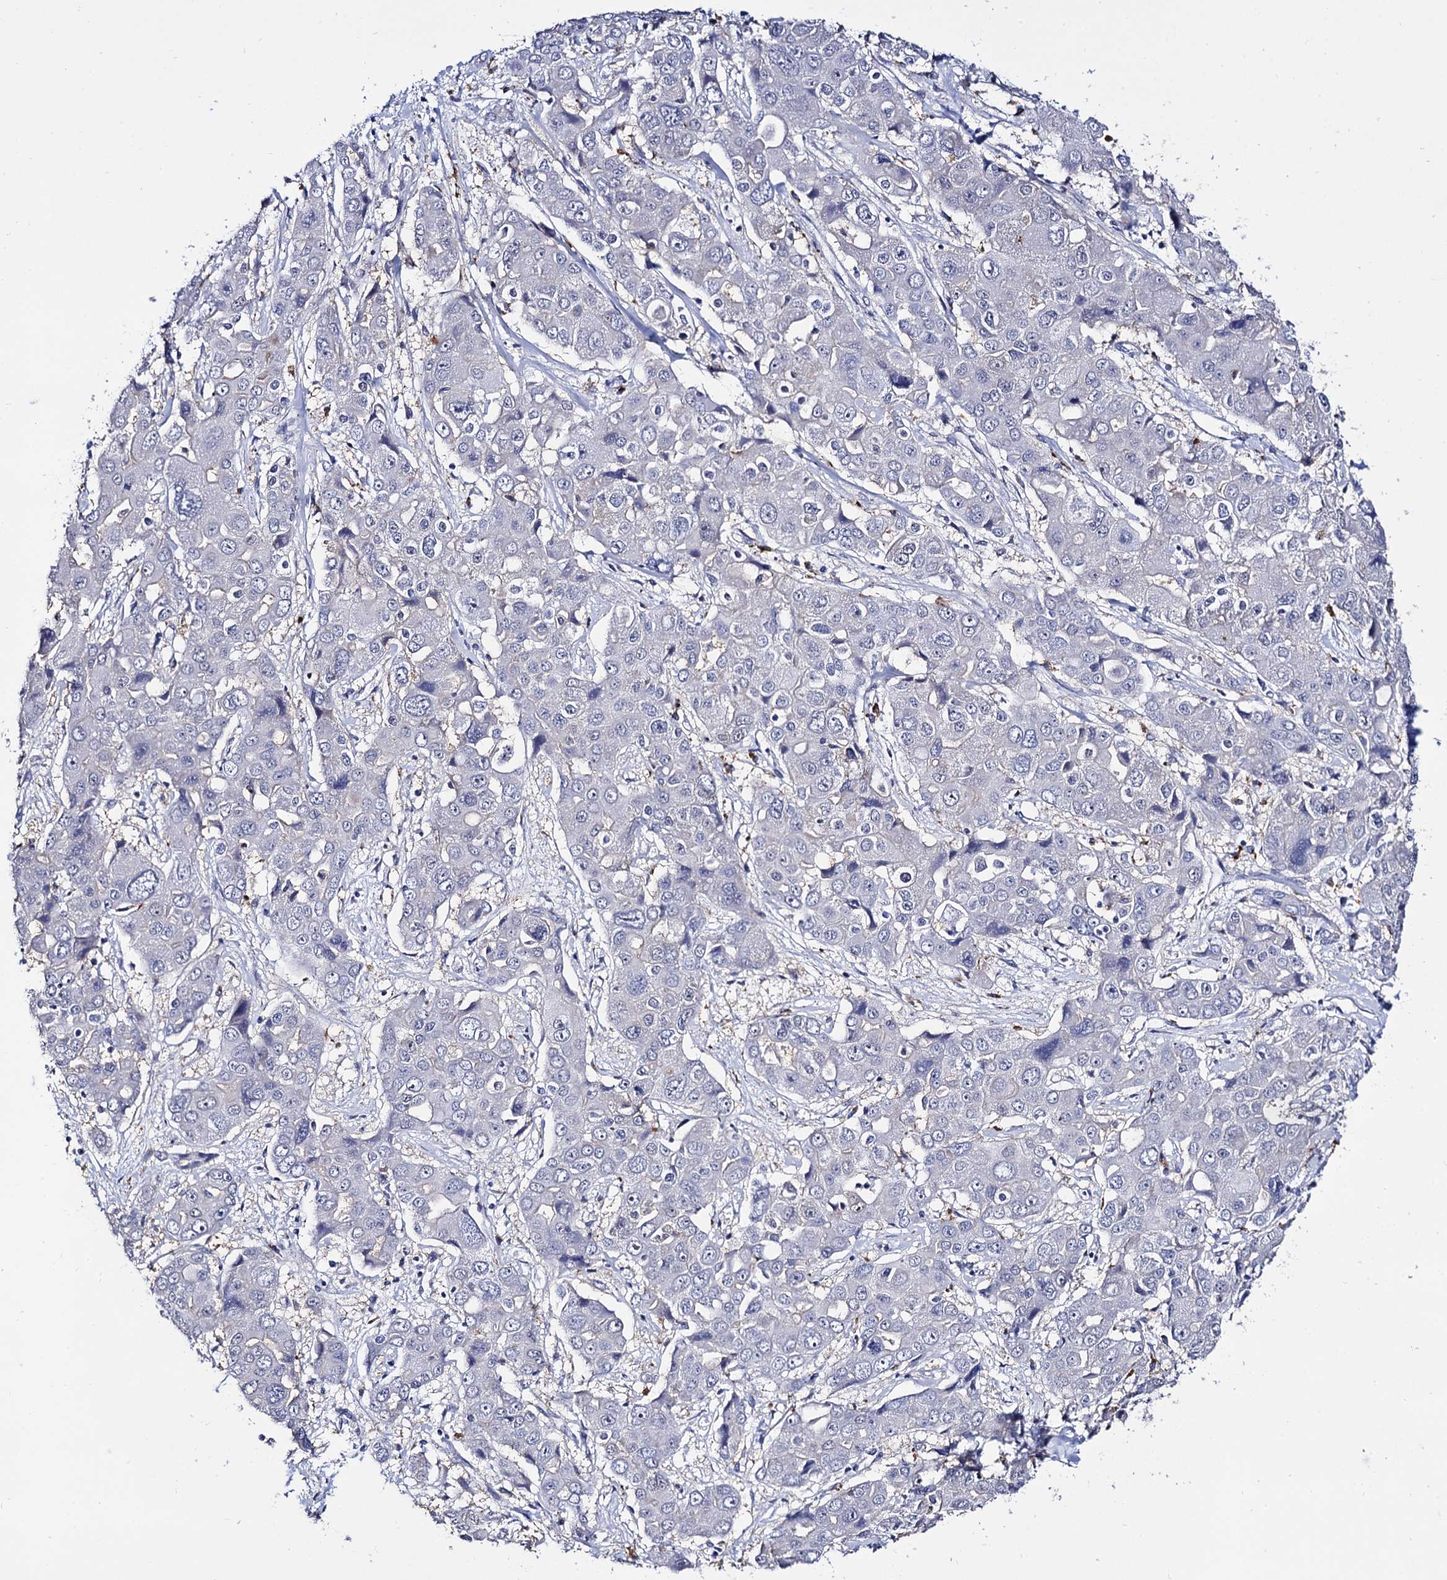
{"staining": {"intensity": "negative", "quantity": "none", "location": "none"}, "tissue": "liver cancer", "cell_type": "Tumor cells", "image_type": "cancer", "snomed": [{"axis": "morphology", "description": "Cholangiocarcinoma"}, {"axis": "topography", "description": "Liver"}], "caption": "Photomicrograph shows no protein positivity in tumor cells of liver cancer tissue.", "gene": "MICAL2", "patient": {"sex": "male", "age": 67}}